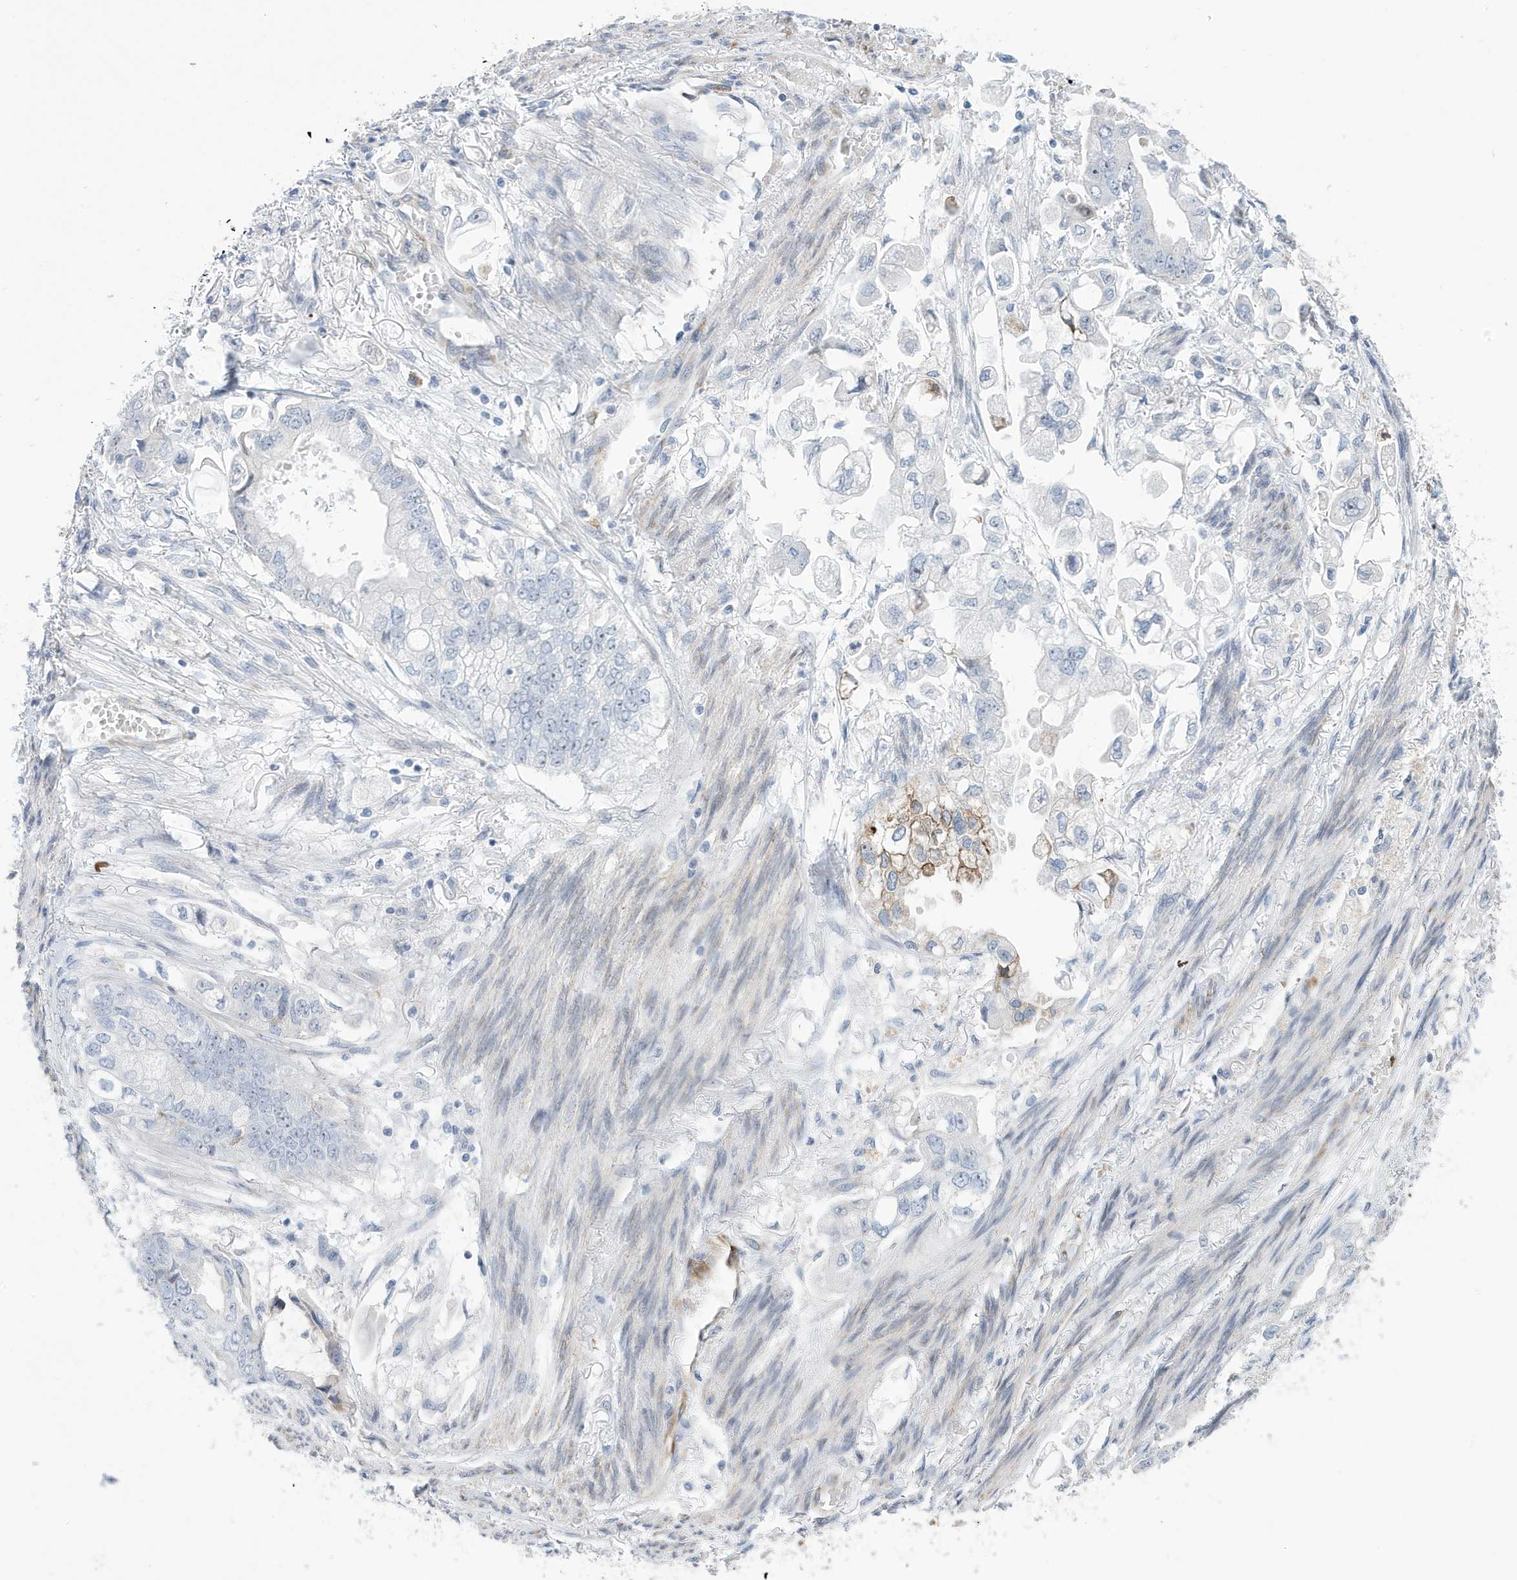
{"staining": {"intensity": "moderate", "quantity": "<25%", "location": "cytoplasmic/membranous"}, "tissue": "stomach cancer", "cell_type": "Tumor cells", "image_type": "cancer", "snomed": [{"axis": "morphology", "description": "Adenocarcinoma, NOS"}, {"axis": "topography", "description": "Stomach"}], "caption": "Stomach adenocarcinoma stained with a brown dye reveals moderate cytoplasmic/membranous positive expression in about <25% of tumor cells.", "gene": "SEMA3F", "patient": {"sex": "male", "age": 62}}